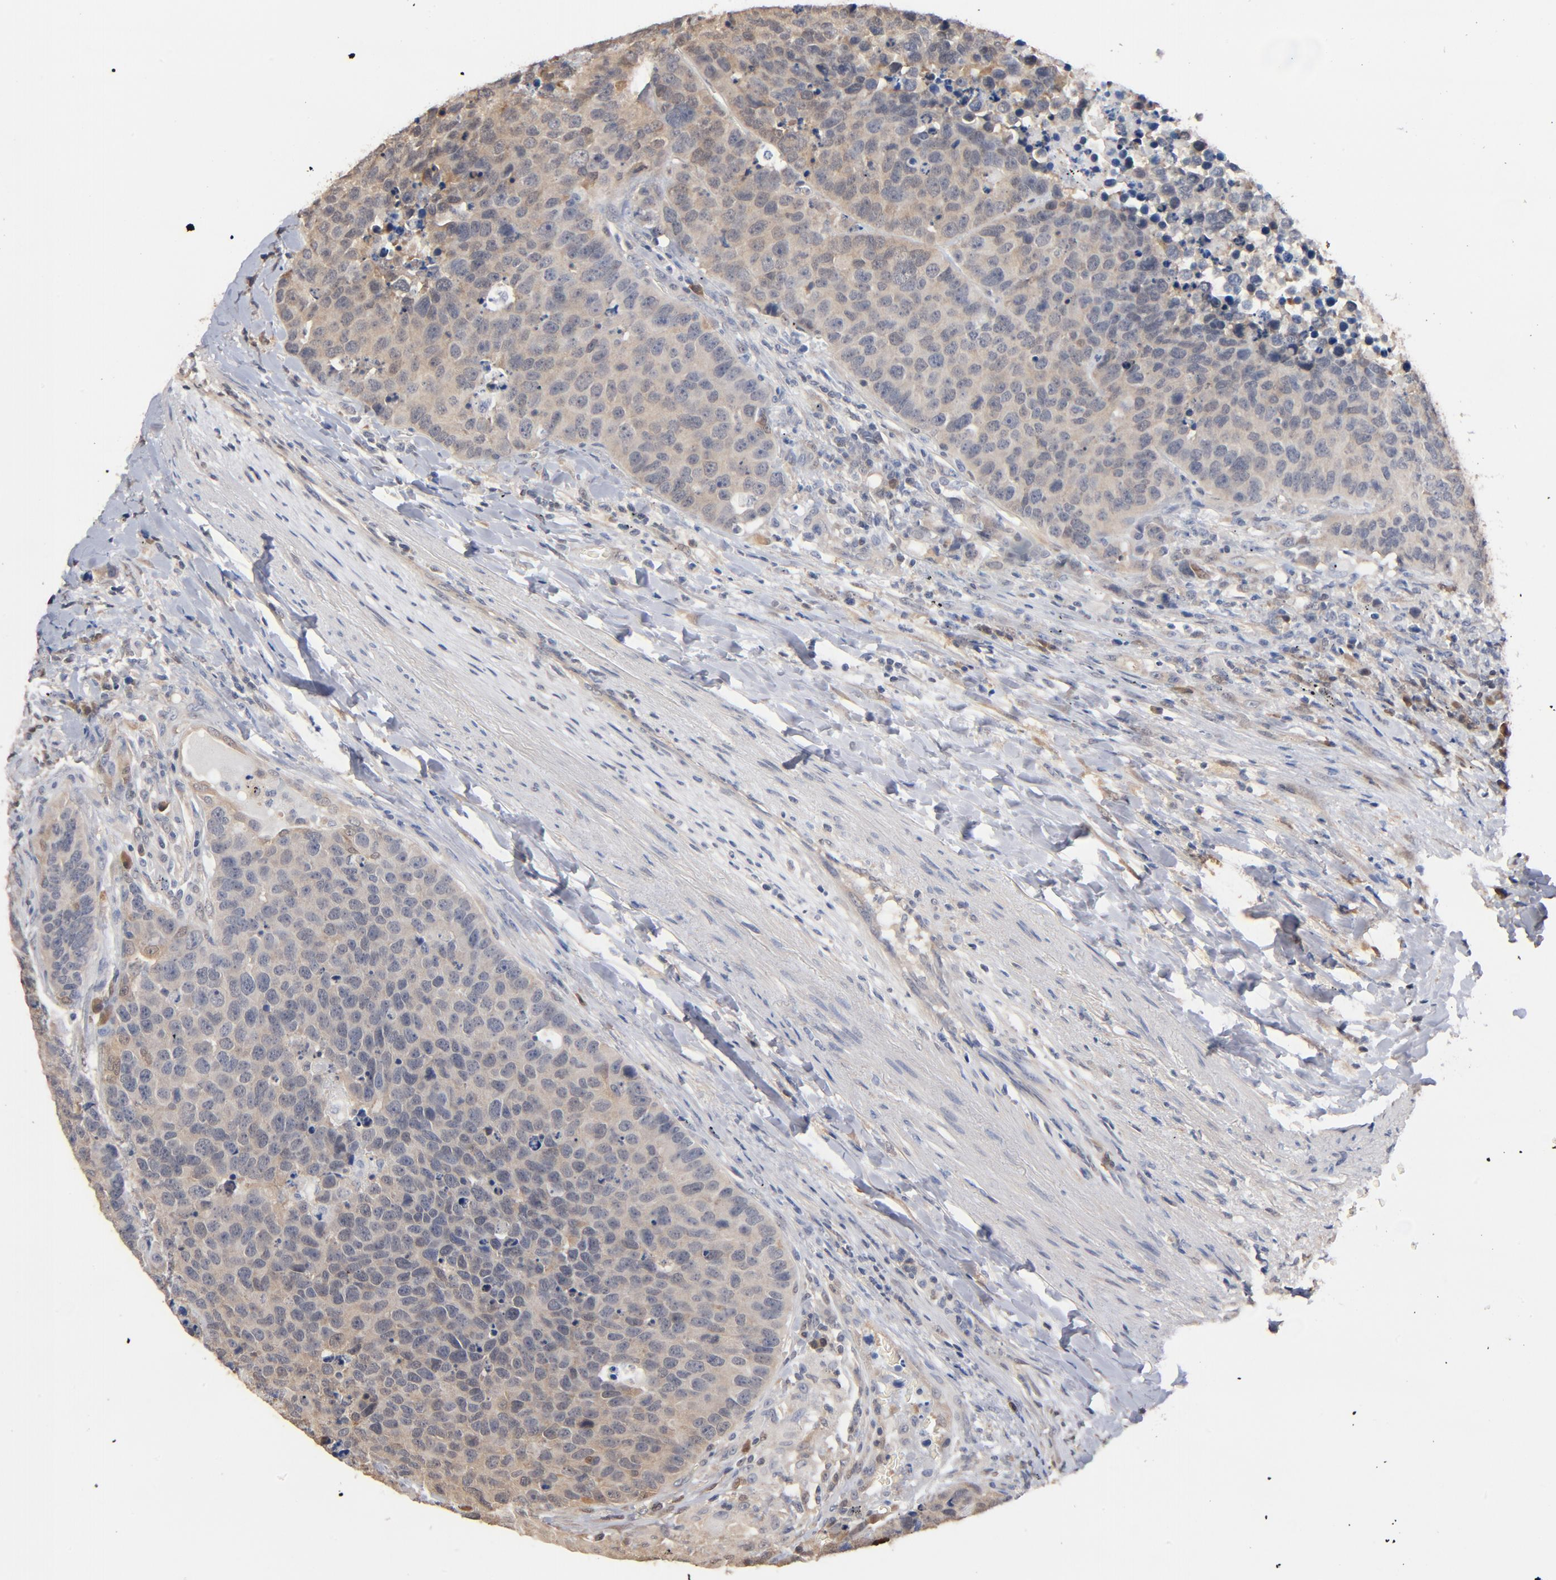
{"staining": {"intensity": "weak", "quantity": "25%-75%", "location": "cytoplasmic/membranous"}, "tissue": "carcinoid", "cell_type": "Tumor cells", "image_type": "cancer", "snomed": [{"axis": "morphology", "description": "Carcinoid, malignant, NOS"}, {"axis": "topography", "description": "Lung"}], "caption": "Protein analysis of carcinoid tissue shows weak cytoplasmic/membranous staining in approximately 25%-75% of tumor cells.", "gene": "MIF", "patient": {"sex": "male", "age": 60}}